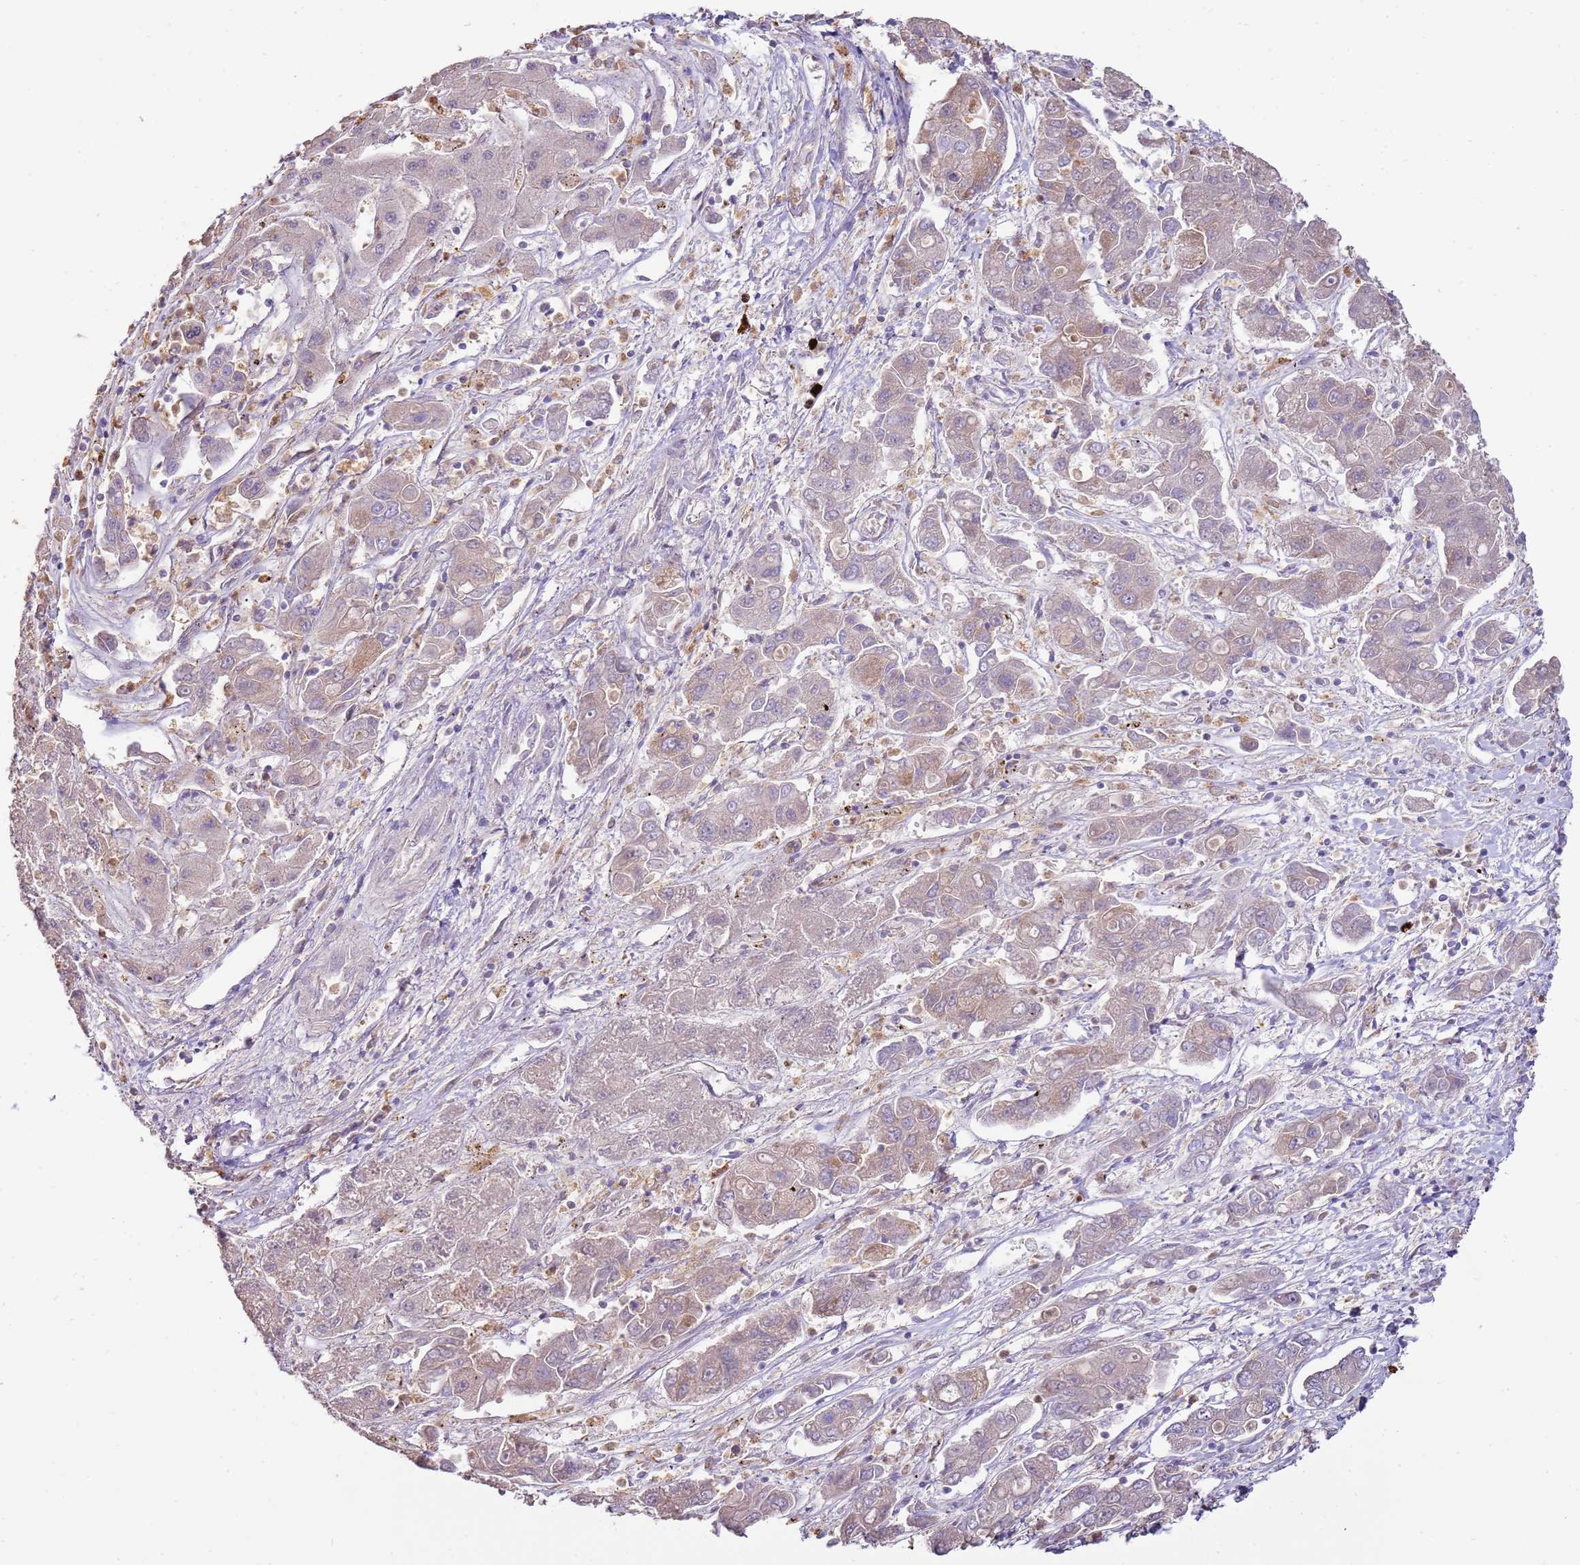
{"staining": {"intensity": "weak", "quantity": "<25%", "location": "cytoplasmic/membranous"}, "tissue": "liver cancer", "cell_type": "Tumor cells", "image_type": "cancer", "snomed": [{"axis": "morphology", "description": "Cholangiocarcinoma"}, {"axis": "topography", "description": "Liver"}], "caption": "An image of human liver cancer is negative for staining in tumor cells.", "gene": "IL2RG", "patient": {"sex": "male", "age": 67}}